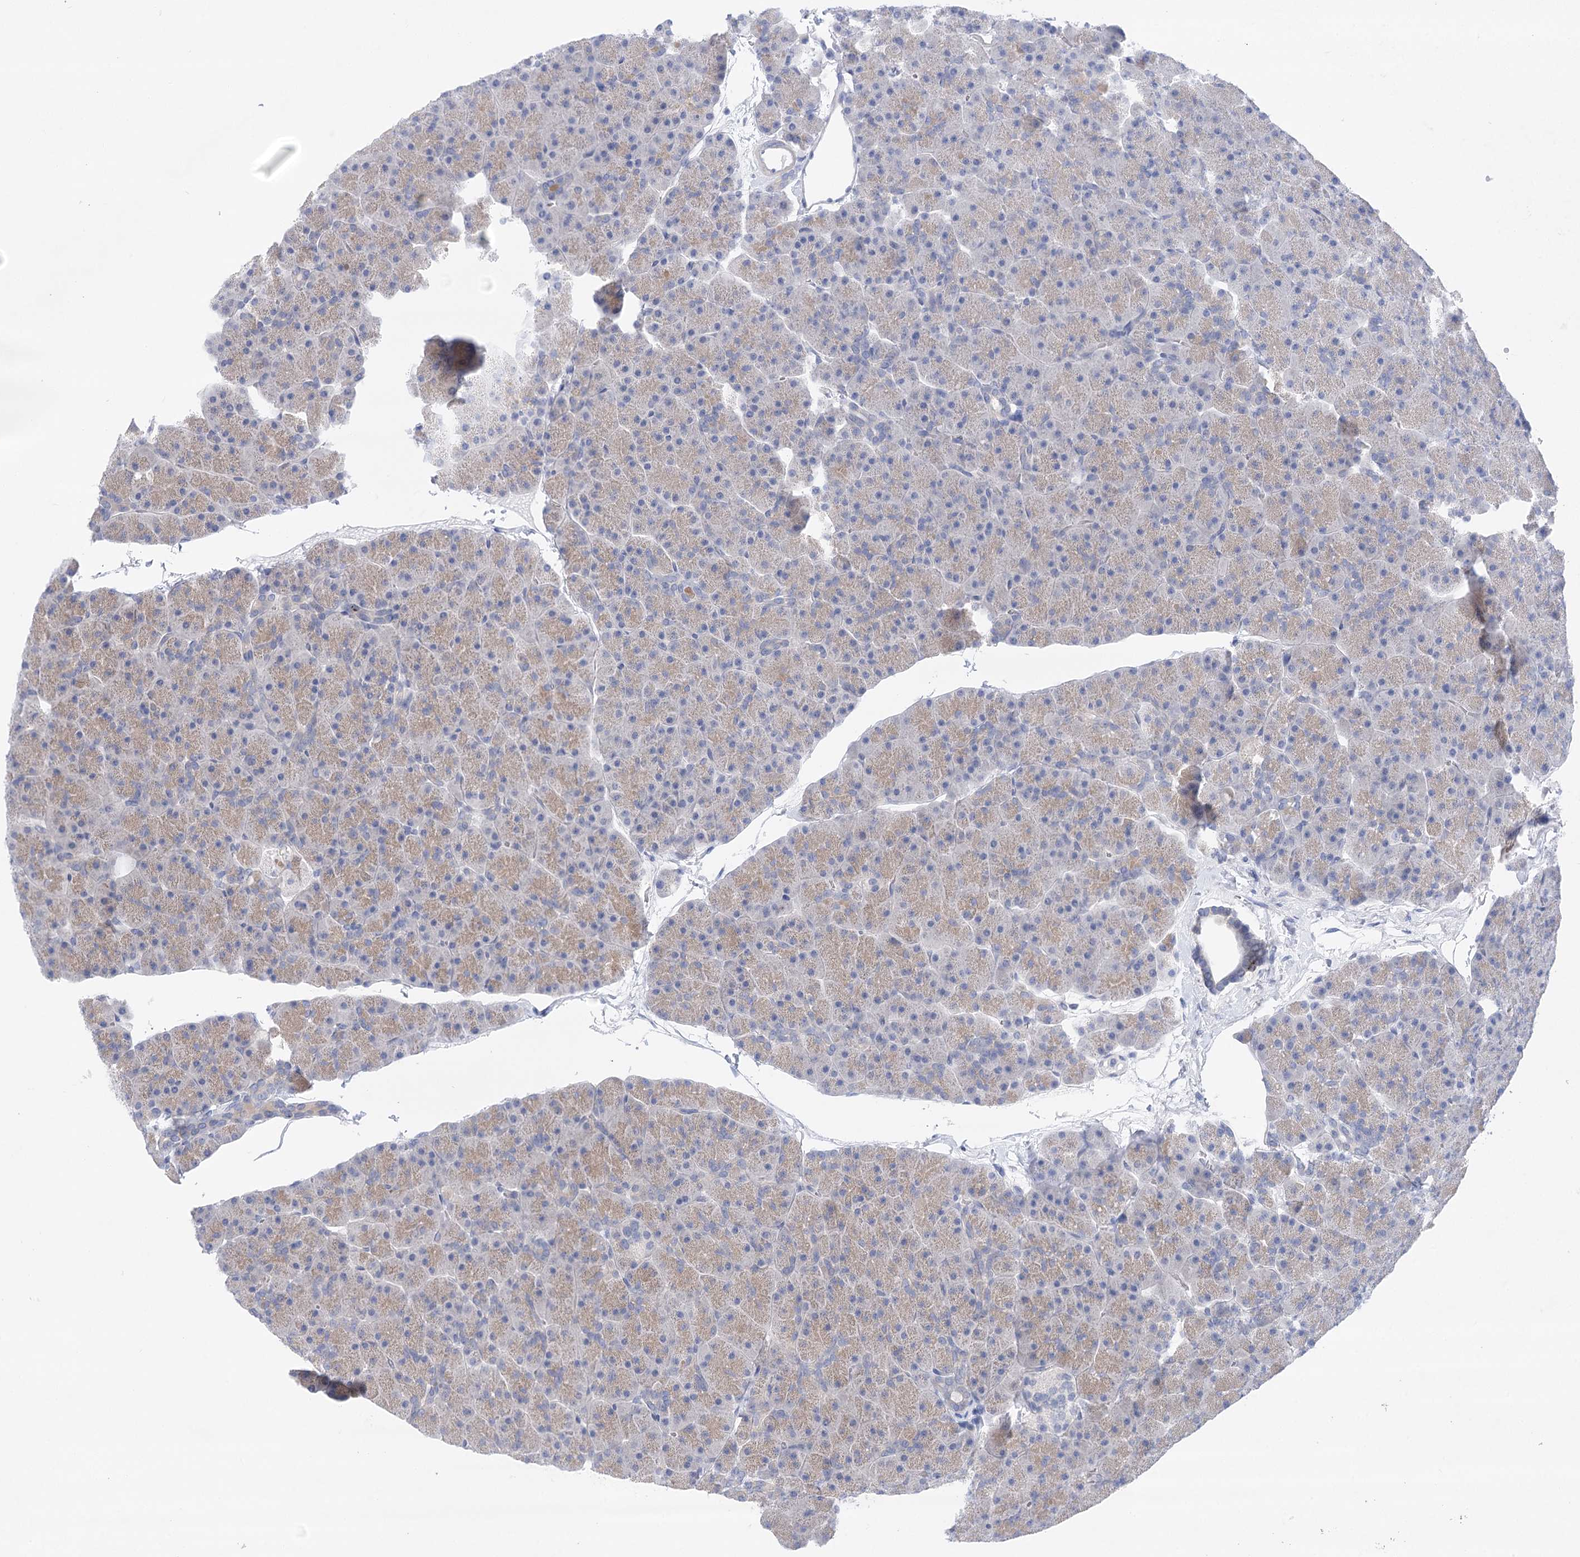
{"staining": {"intensity": "weak", "quantity": "25%-75%", "location": "cytoplasmic/membranous"}, "tissue": "pancreas", "cell_type": "Exocrine glandular cells", "image_type": "normal", "snomed": [{"axis": "morphology", "description": "Normal tissue, NOS"}, {"axis": "topography", "description": "Pancreas"}], "caption": "Protein staining by IHC exhibits weak cytoplasmic/membranous expression in approximately 25%-75% of exocrine glandular cells in unremarkable pancreas. Immunohistochemistry (ihc) stains the protein in brown and the nuclei are stained blue.", "gene": "LALBA", "patient": {"sex": "male", "age": 36}}